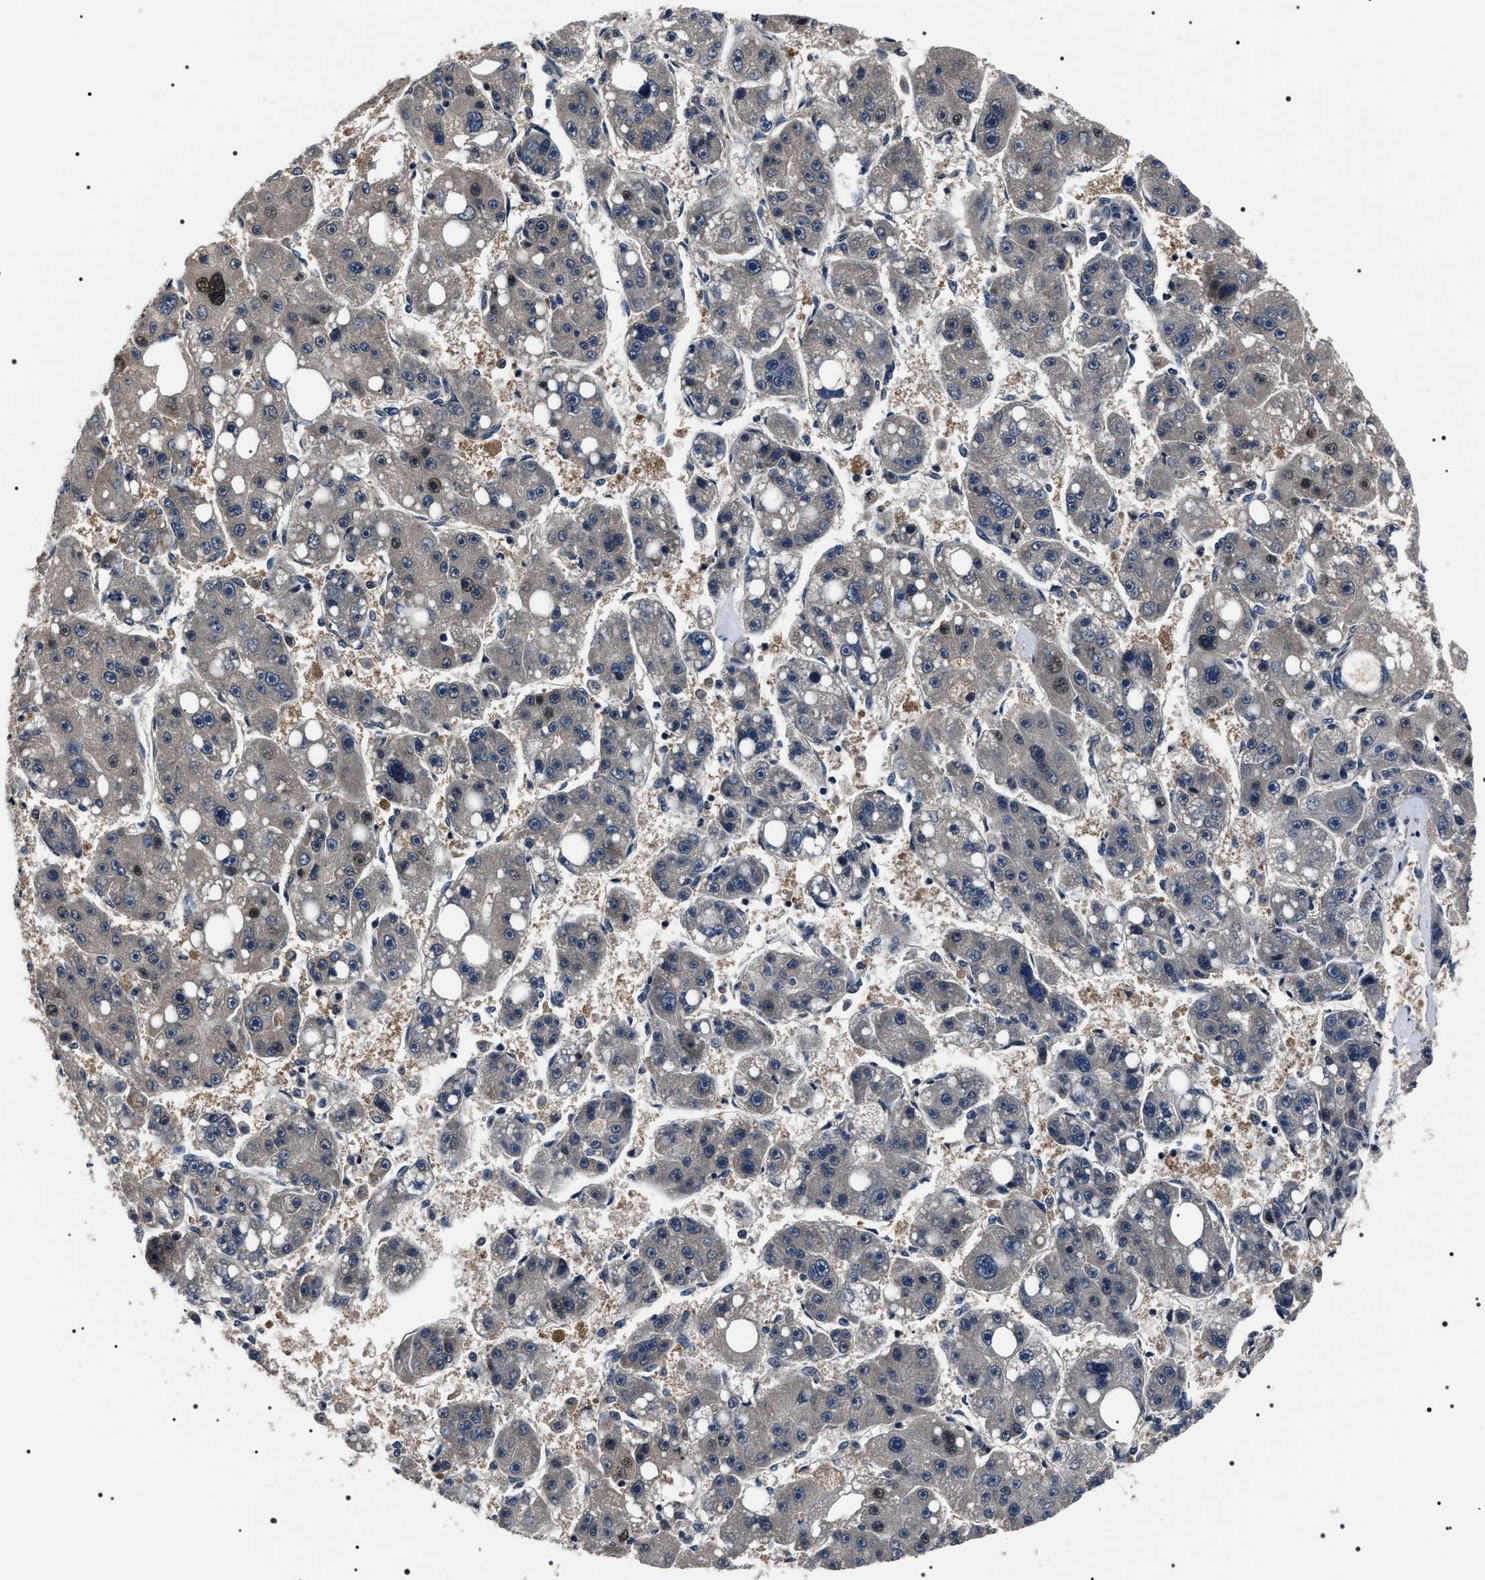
{"staining": {"intensity": "moderate", "quantity": "<25%", "location": "nuclear"}, "tissue": "liver cancer", "cell_type": "Tumor cells", "image_type": "cancer", "snomed": [{"axis": "morphology", "description": "Carcinoma, Hepatocellular, NOS"}, {"axis": "topography", "description": "Liver"}], "caption": "Brown immunohistochemical staining in human liver hepatocellular carcinoma displays moderate nuclear positivity in approximately <25% of tumor cells.", "gene": "SIPA1", "patient": {"sex": "female", "age": 61}}